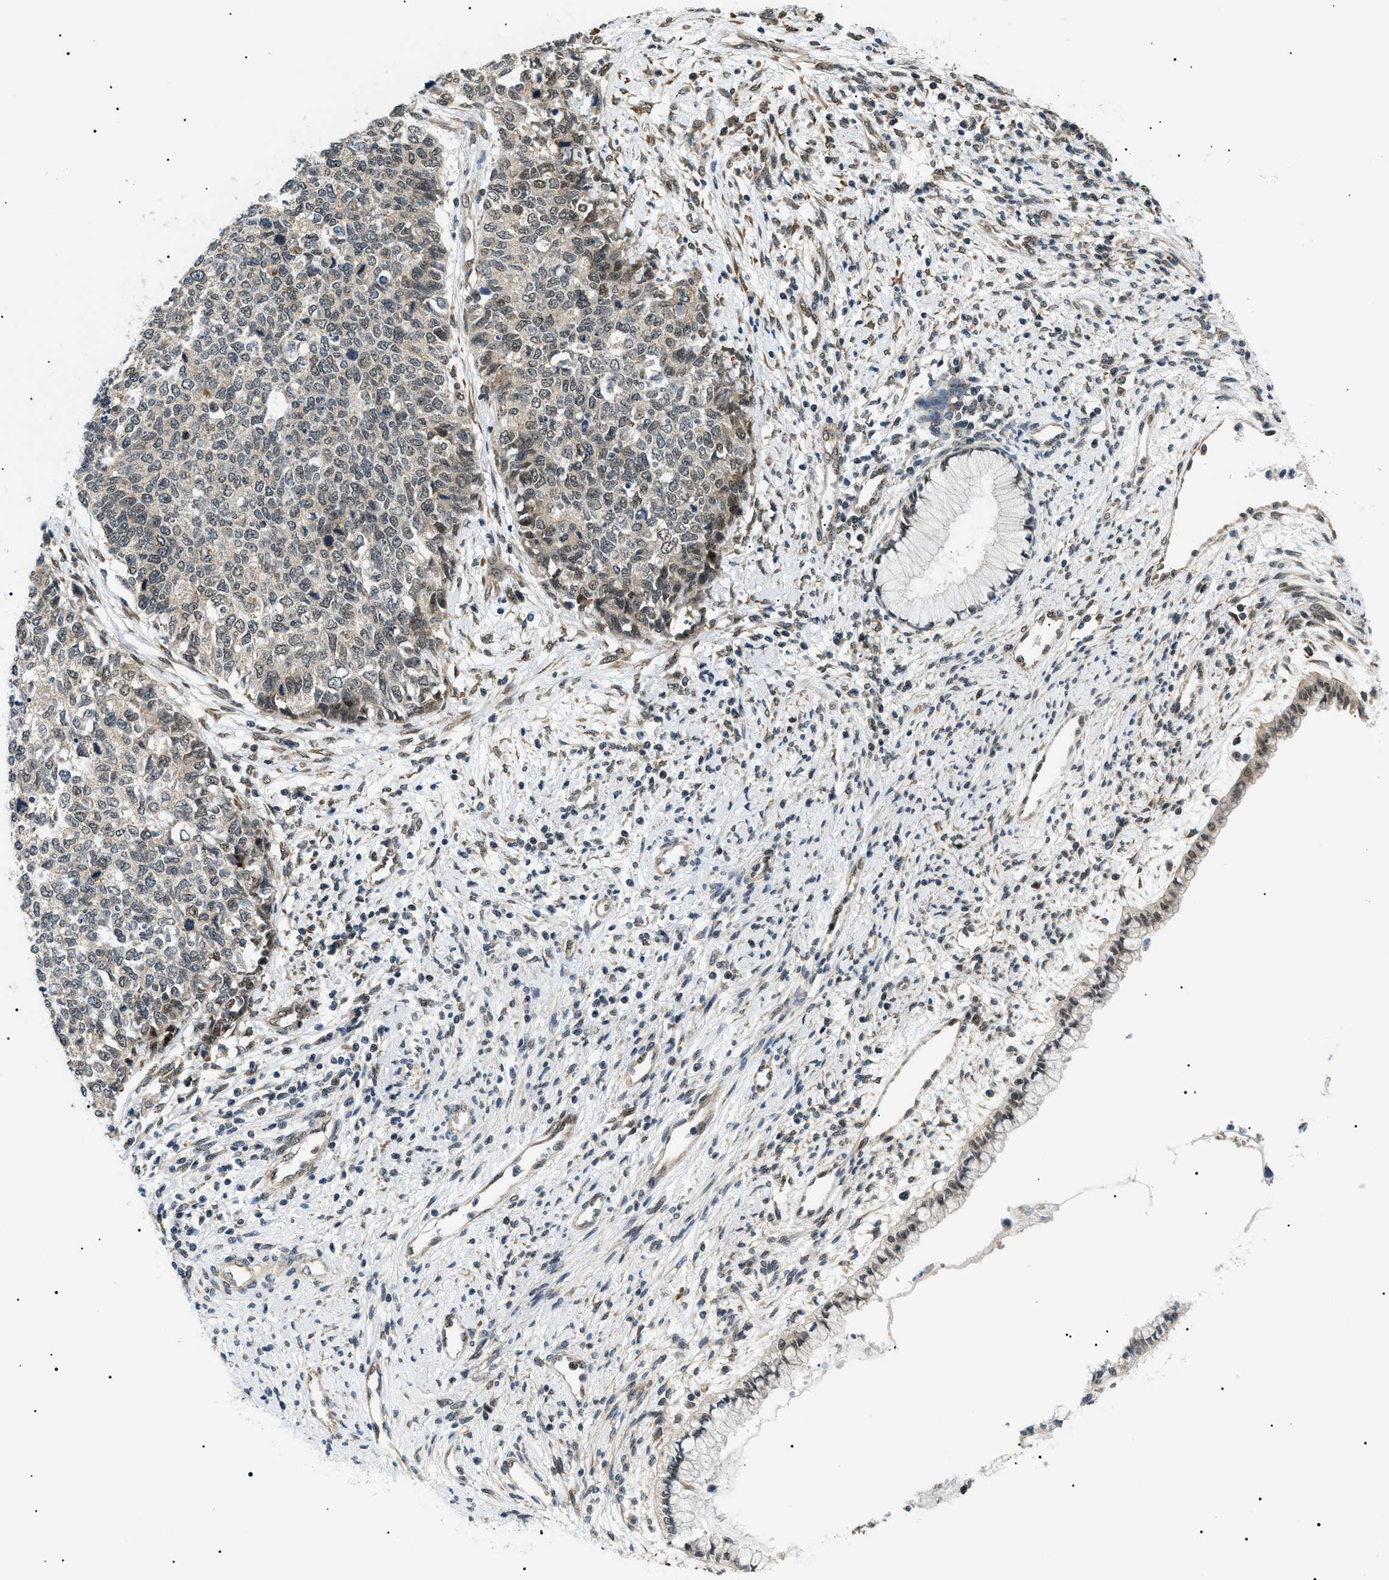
{"staining": {"intensity": "weak", "quantity": "<25%", "location": "nuclear"}, "tissue": "cervical cancer", "cell_type": "Tumor cells", "image_type": "cancer", "snomed": [{"axis": "morphology", "description": "Squamous cell carcinoma, NOS"}, {"axis": "topography", "description": "Cervix"}], "caption": "The micrograph reveals no staining of tumor cells in squamous cell carcinoma (cervical).", "gene": "CWC25", "patient": {"sex": "female", "age": 63}}